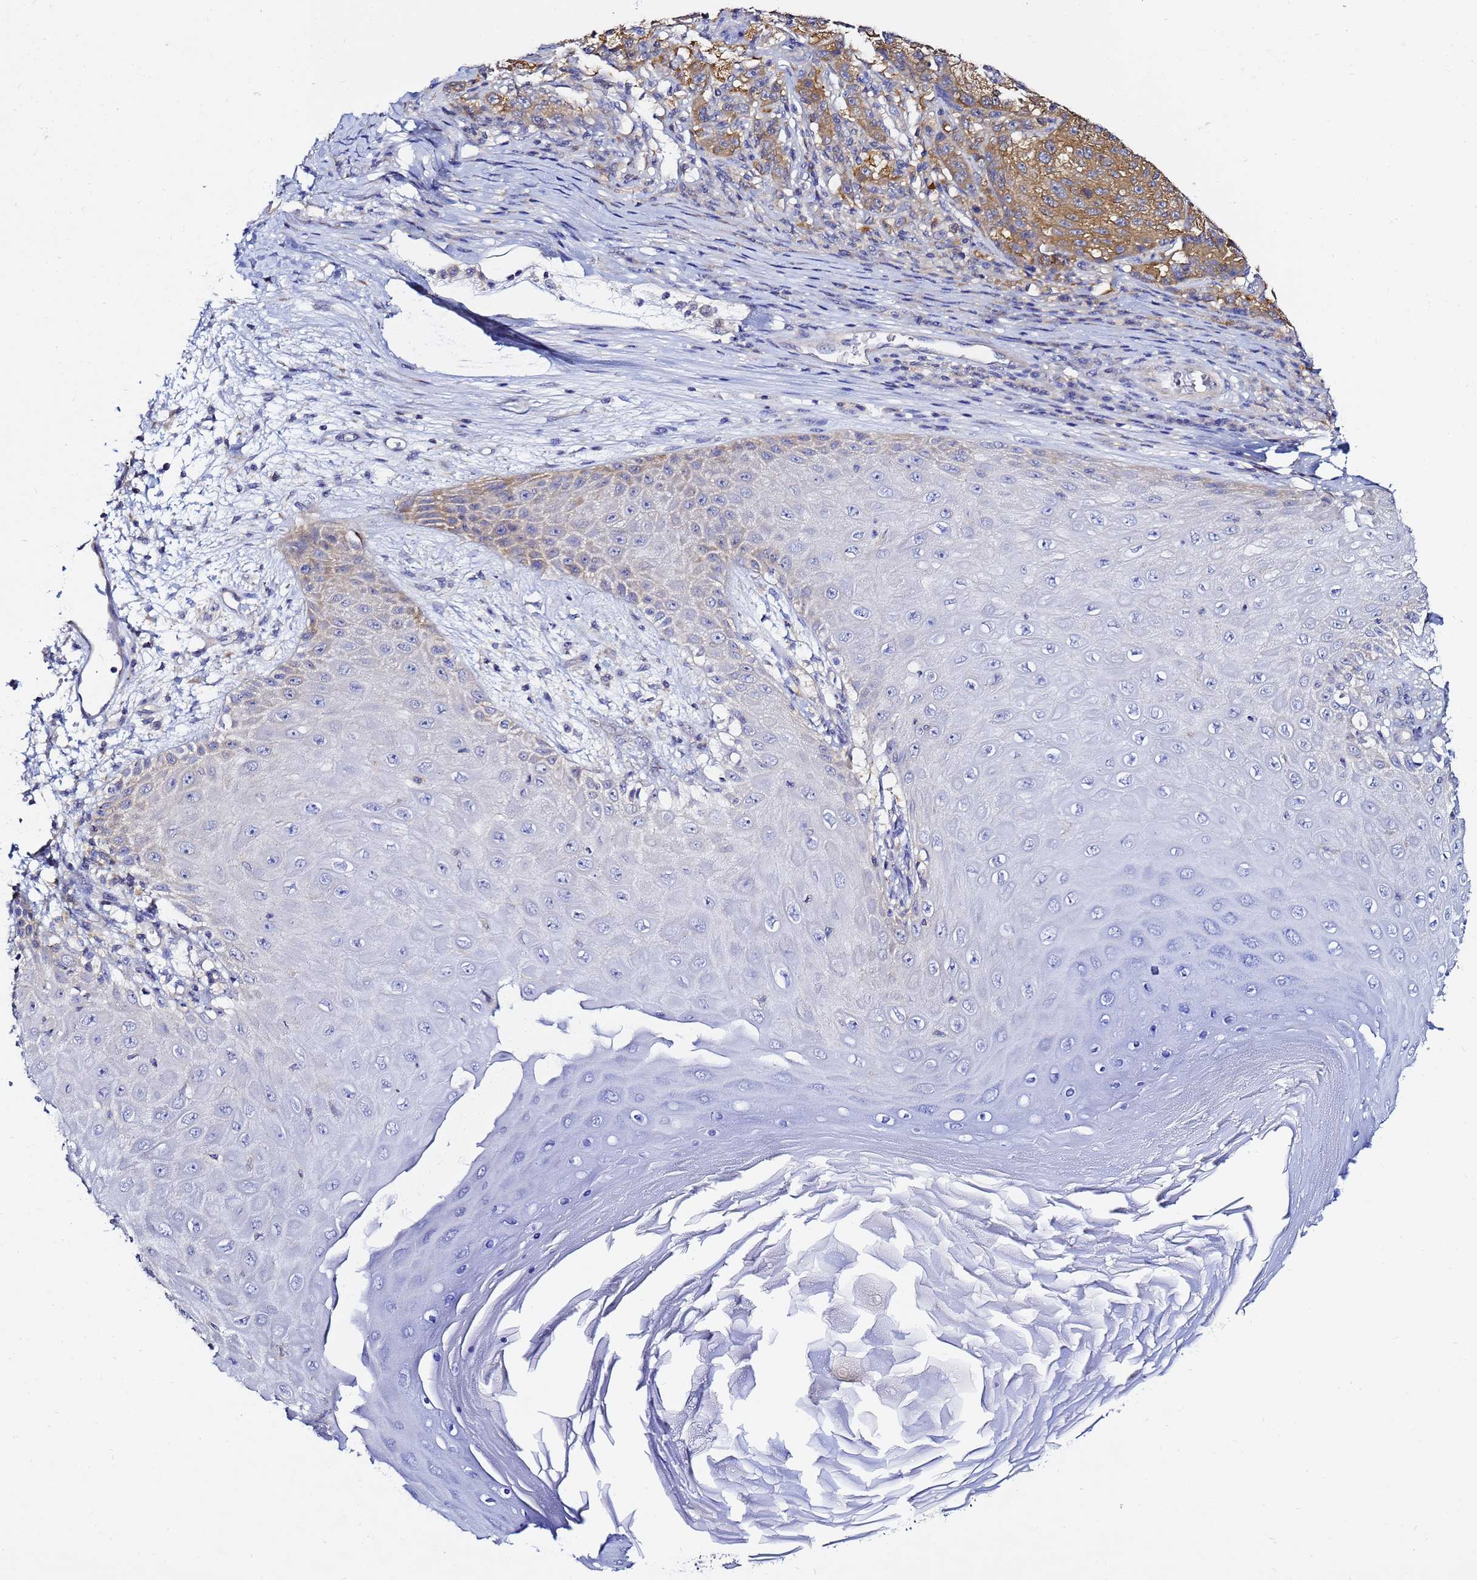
{"staining": {"intensity": "moderate", "quantity": ">75%", "location": "cytoplasmic/membranous"}, "tissue": "melanoma", "cell_type": "Tumor cells", "image_type": "cancer", "snomed": [{"axis": "morphology", "description": "Malignant melanoma, NOS"}, {"axis": "topography", "description": "Skin"}], "caption": "Human malignant melanoma stained with a protein marker displays moderate staining in tumor cells.", "gene": "LENG1", "patient": {"sex": "male", "age": 53}}